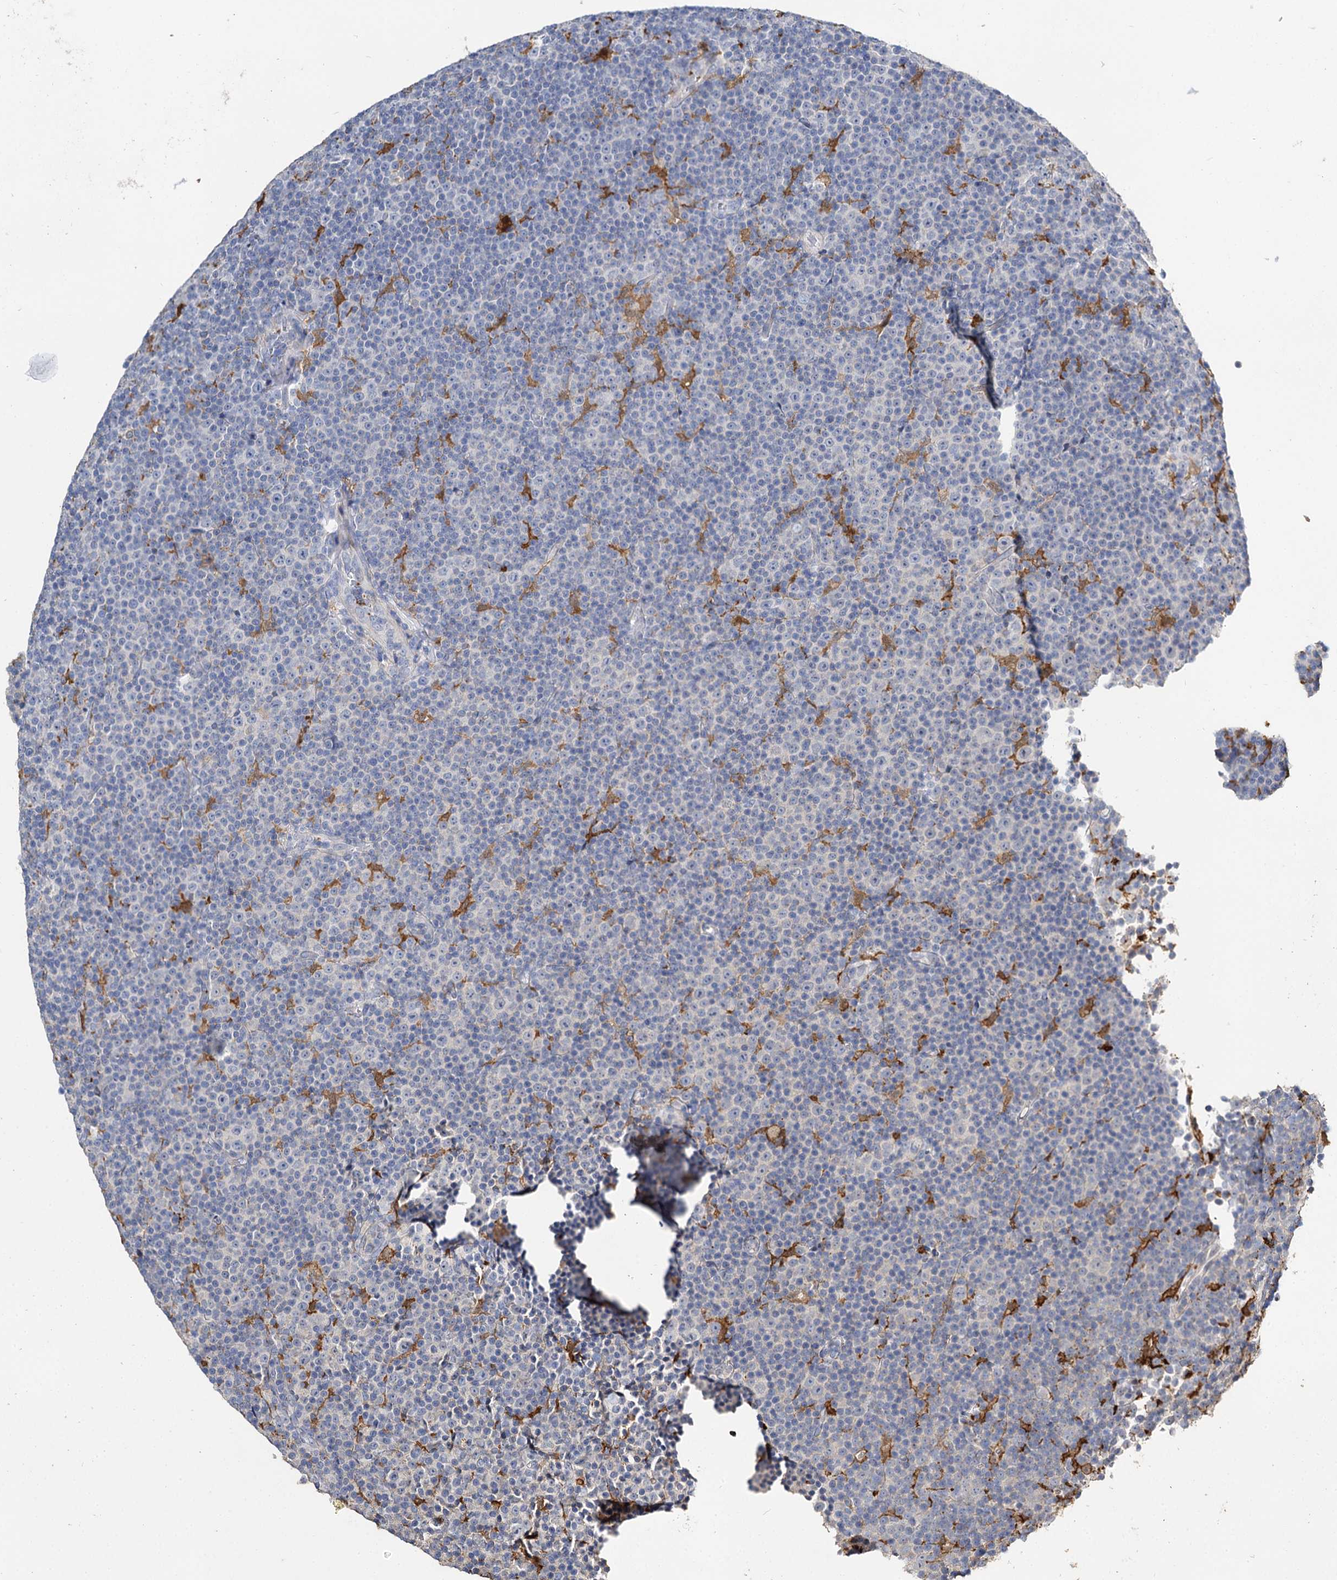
{"staining": {"intensity": "negative", "quantity": "none", "location": "none"}, "tissue": "lymphoma", "cell_type": "Tumor cells", "image_type": "cancer", "snomed": [{"axis": "morphology", "description": "Malignant lymphoma, non-Hodgkin's type, Low grade"}, {"axis": "topography", "description": "Lymph node"}], "caption": "The image exhibits no significant expression in tumor cells of lymphoma.", "gene": "DNAH6", "patient": {"sex": "female", "age": 67}}